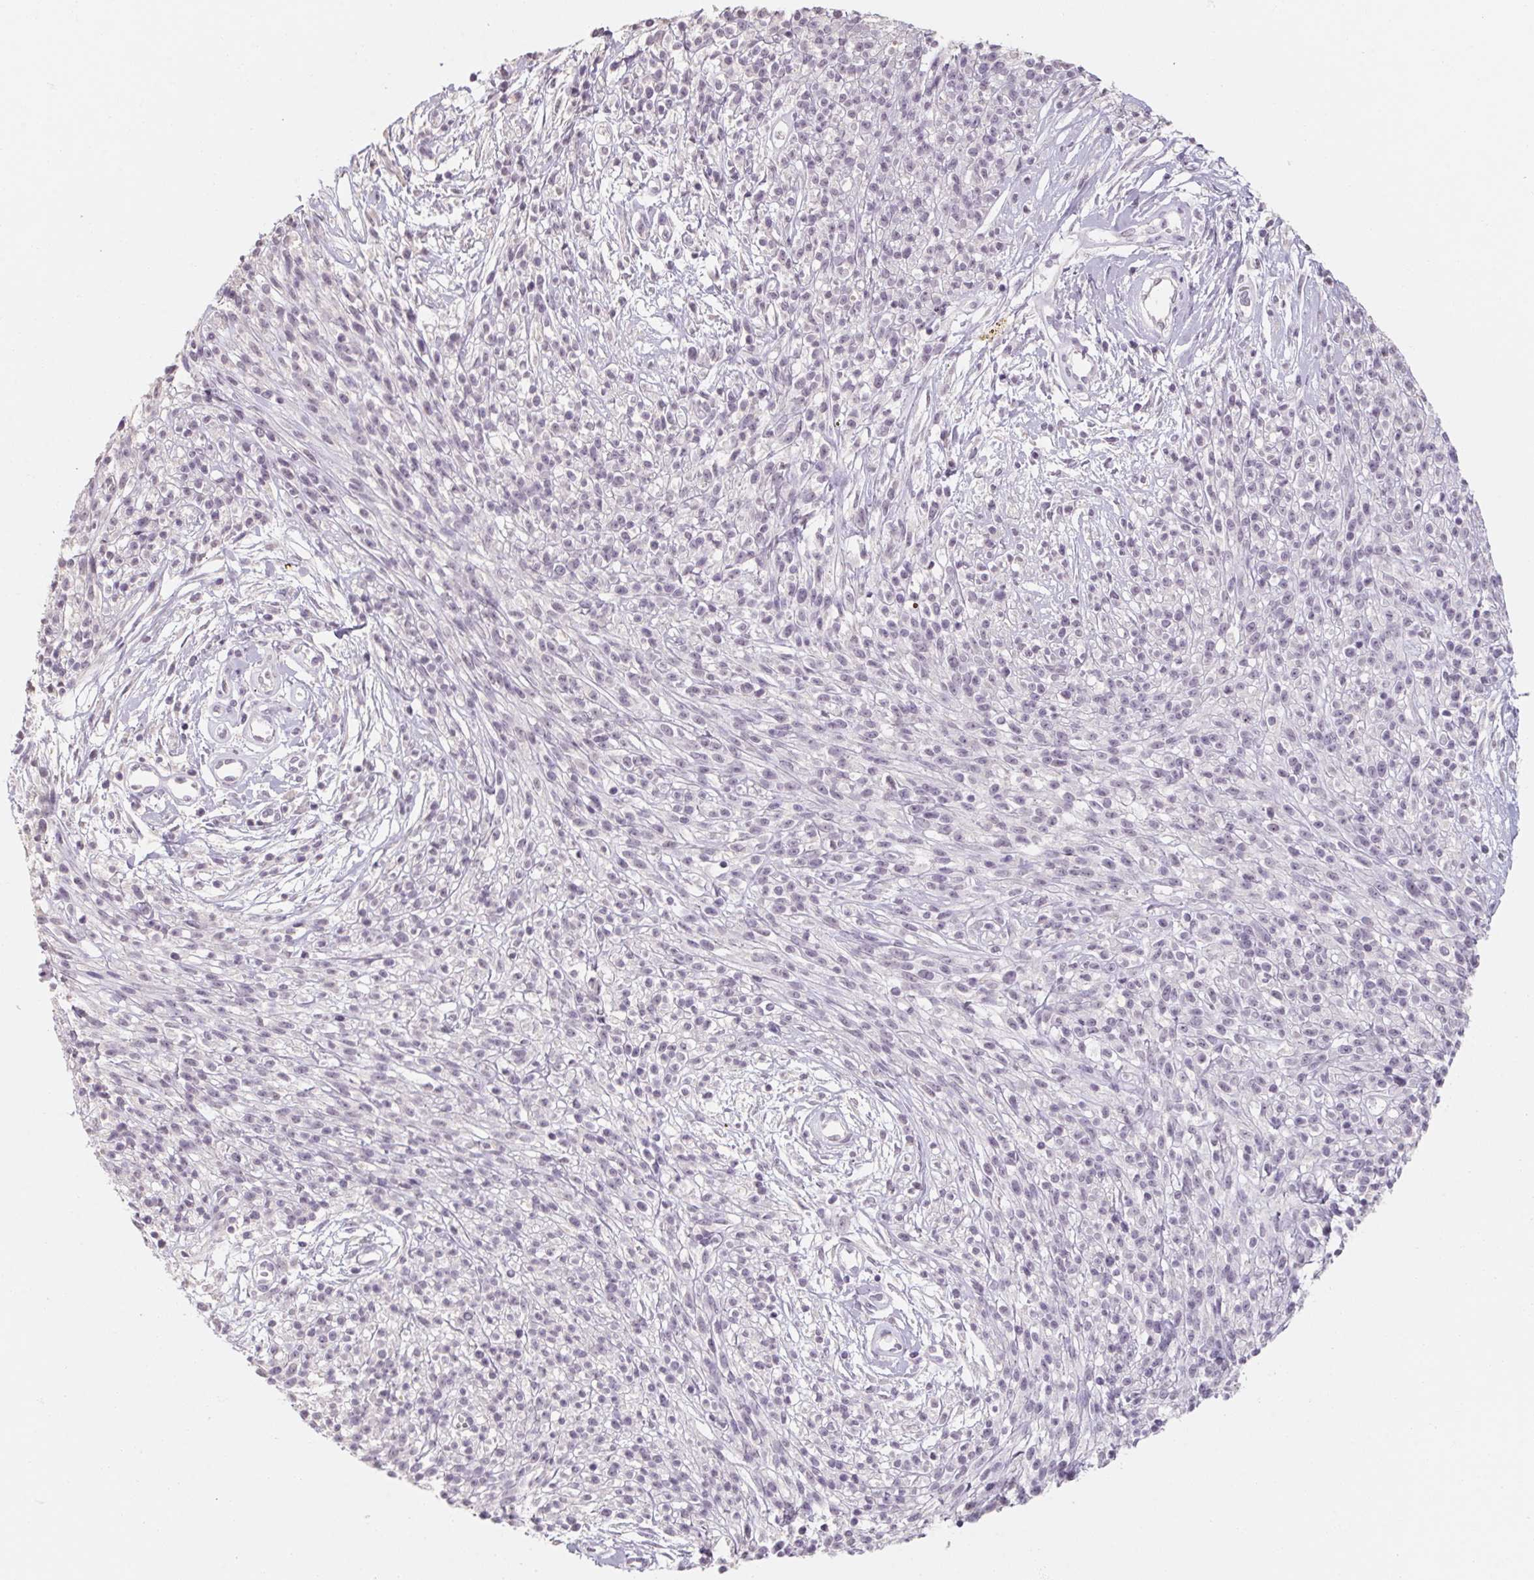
{"staining": {"intensity": "negative", "quantity": "none", "location": "none"}, "tissue": "melanoma", "cell_type": "Tumor cells", "image_type": "cancer", "snomed": [{"axis": "morphology", "description": "Malignant melanoma, NOS"}, {"axis": "topography", "description": "Skin"}, {"axis": "topography", "description": "Skin of trunk"}], "caption": "IHC micrograph of human melanoma stained for a protein (brown), which exhibits no expression in tumor cells.", "gene": "CAPZA3", "patient": {"sex": "male", "age": 74}}